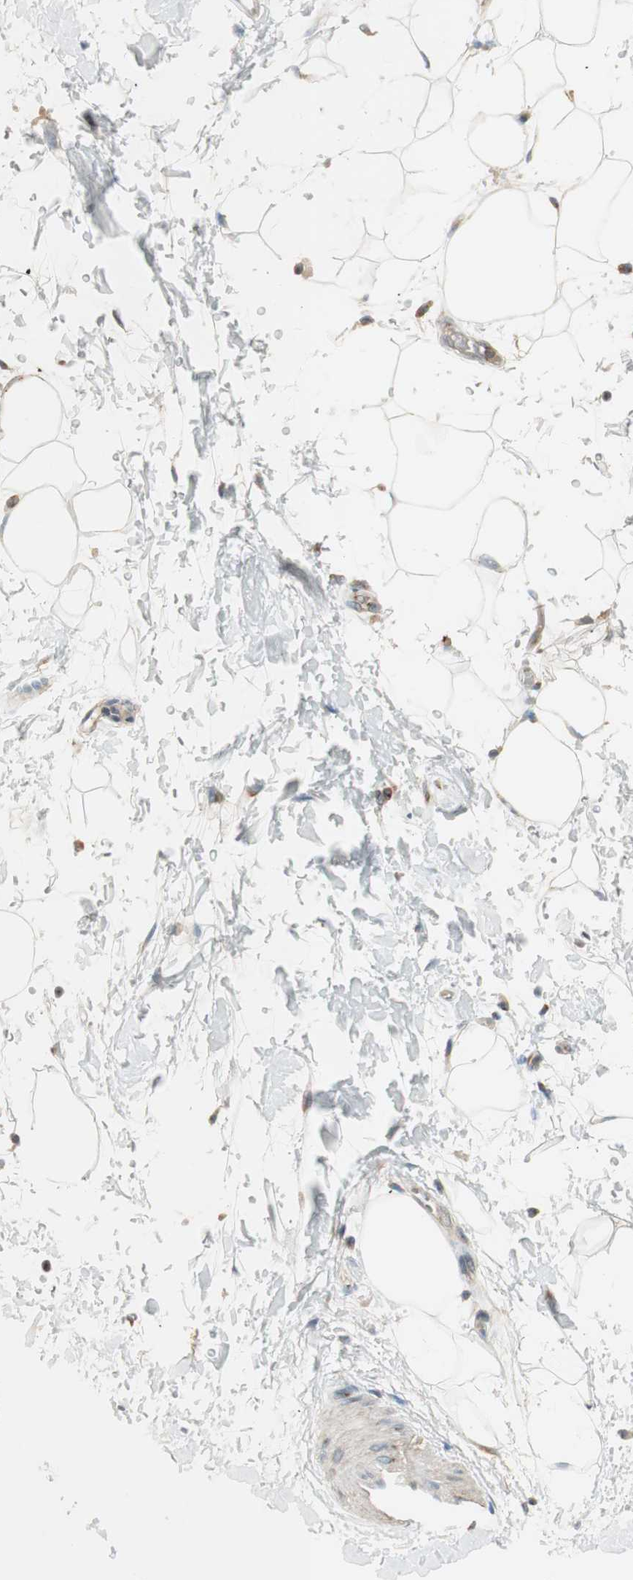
{"staining": {"intensity": "negative", "quantity": "none", "location": "none"}, "tissue": "adipose tissue", "cell_type": "Adipocytes", "image_type": "normal", "snomed": [{"axis": "morphology", "description": "Normal tissue, NOS"}, {"axis": "topography", "description": "Soft tissue"}], "caption": "DAB immunohistochemical staining of benign adipose tissue displays no significant positivity in adipocytes.", "gene": "SEC16A", "patient": {"sex": "male", "age": 72}}